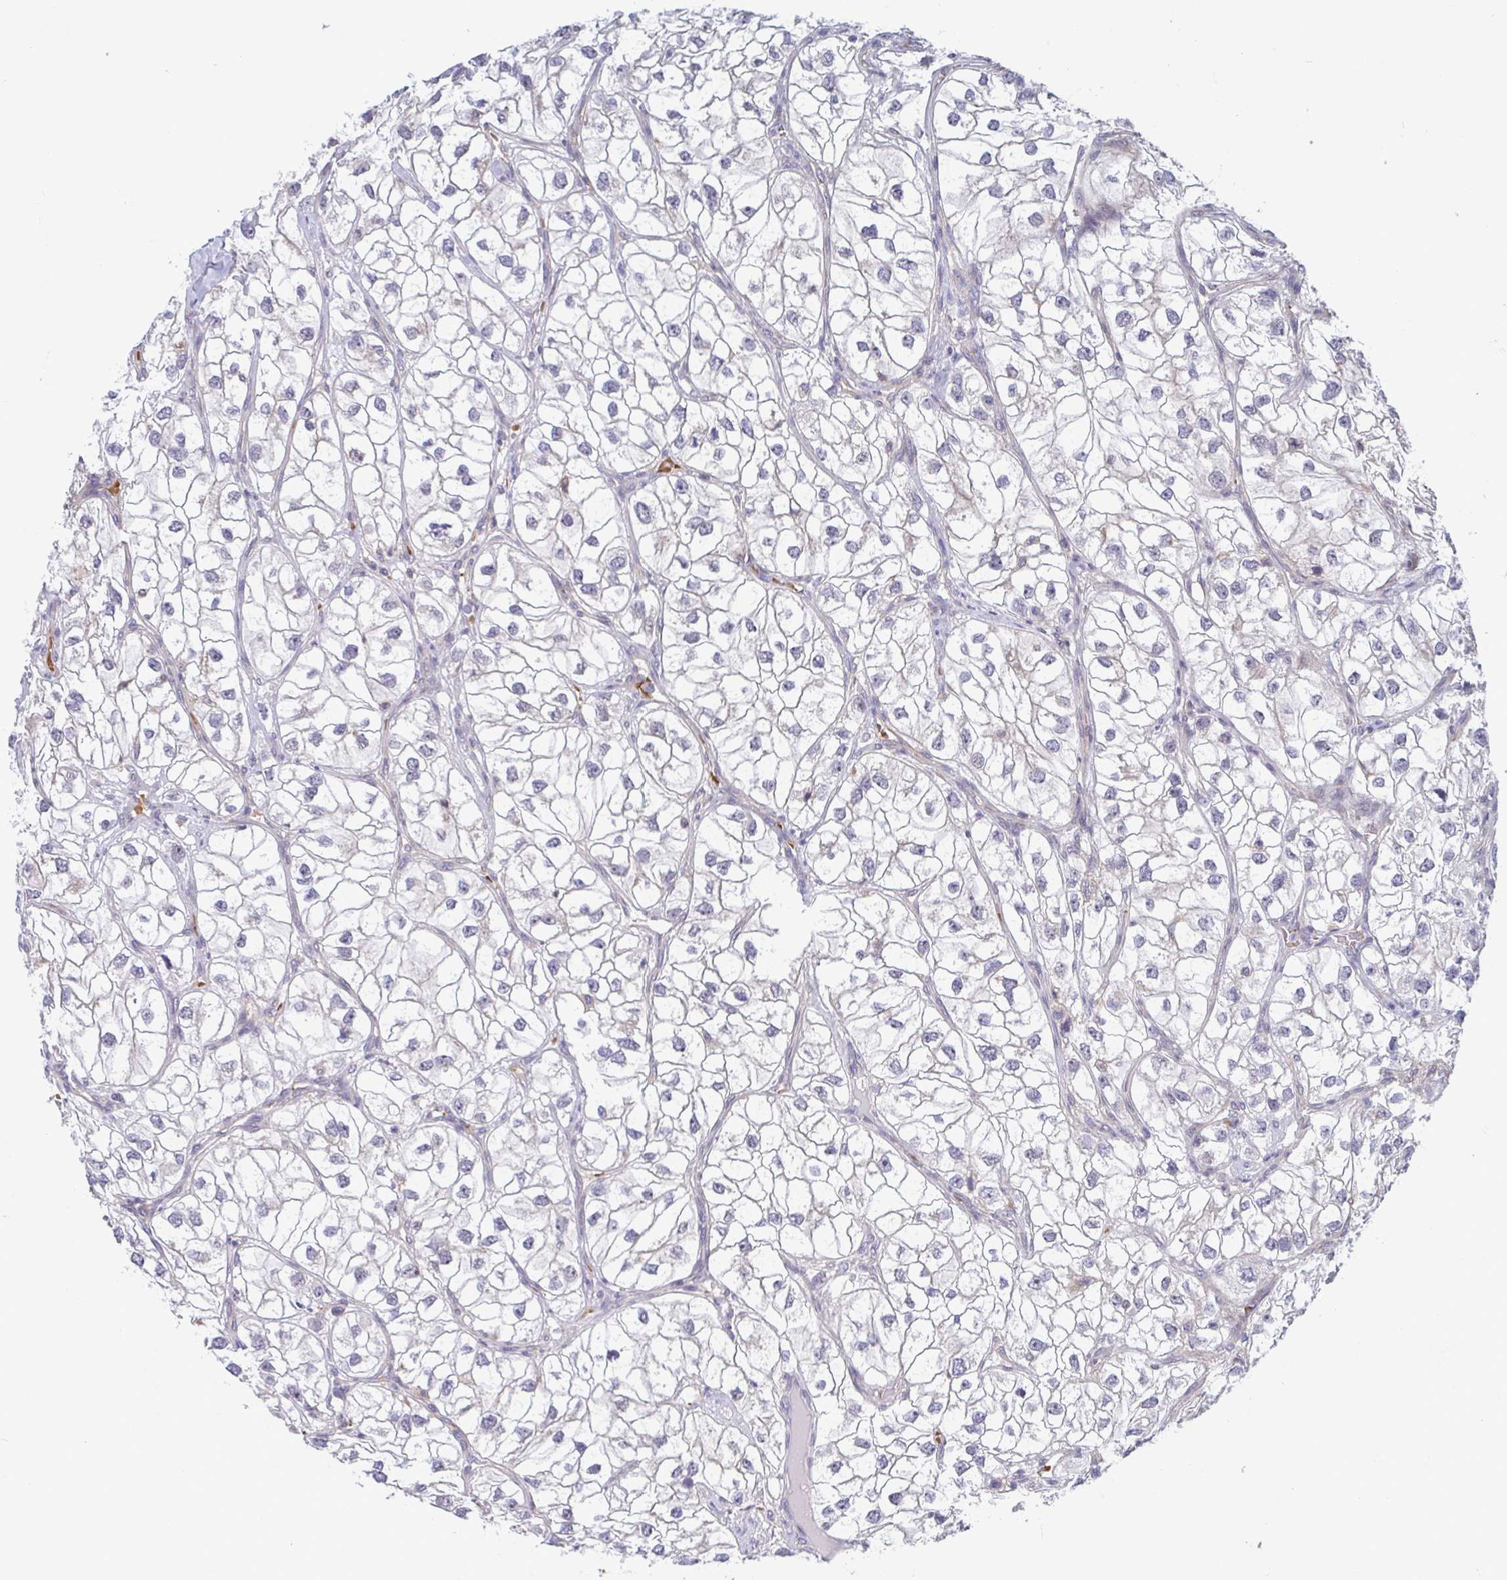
{"staining": {"intensity": "negative", "quantity": "none", "location": "none"}, "tissue": "renal cancer", "cell_type": "Tumor cells", "image_type": "cancer", "snomed": [{"axis": "morphology", "description": "Adenocarcinoma, NOS"}, {"axis": "topography", "description": "Kidney"}], "caption": "DAB immunohistochemical staining of renal cancer displays no significant staining in tumor cells. (DAB (3,3'-diaminobenzidine) immunohistochemistry, high magnification).", "gene": "LRRC38", "patient": {"sex": "male", "age": 59}}